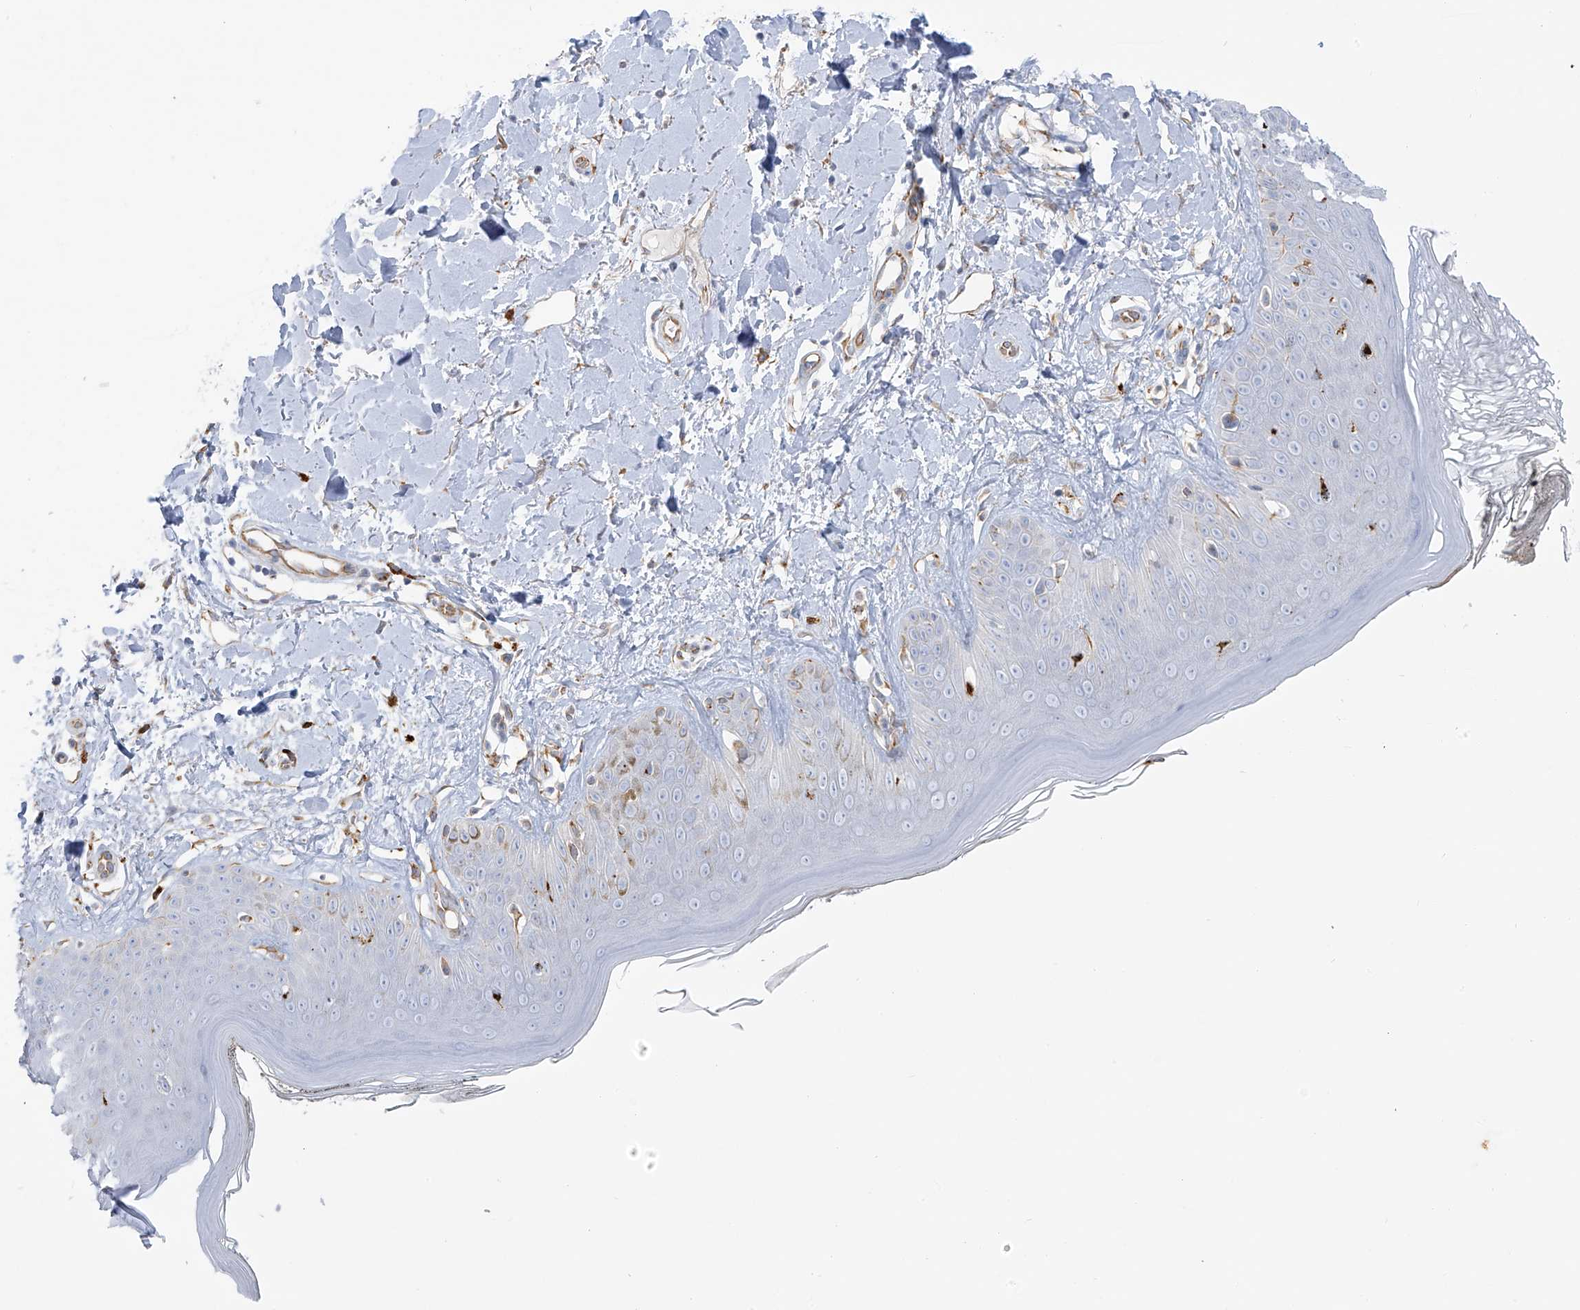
{"staining": {"intensity": "weak", "quantity": ">75%", "location": "cytoplasmic/membranous"}, "tissue": "skin", "cell_type": "Fibroblasts", "image_type": "normal", "snomed": [{"axis": "morphology", "description": "Normal tissue, NOS"}, {"axis": "topography", "description": "Skin"}], "caption": "About >75% of fibroblasts in benign human skin reveal weak cytoplasmic/membranous protein positivity as visualized by brown immunohistochemical staining.", "gene": "TAL2", "patient": {"sex": "female", "age": 64}}